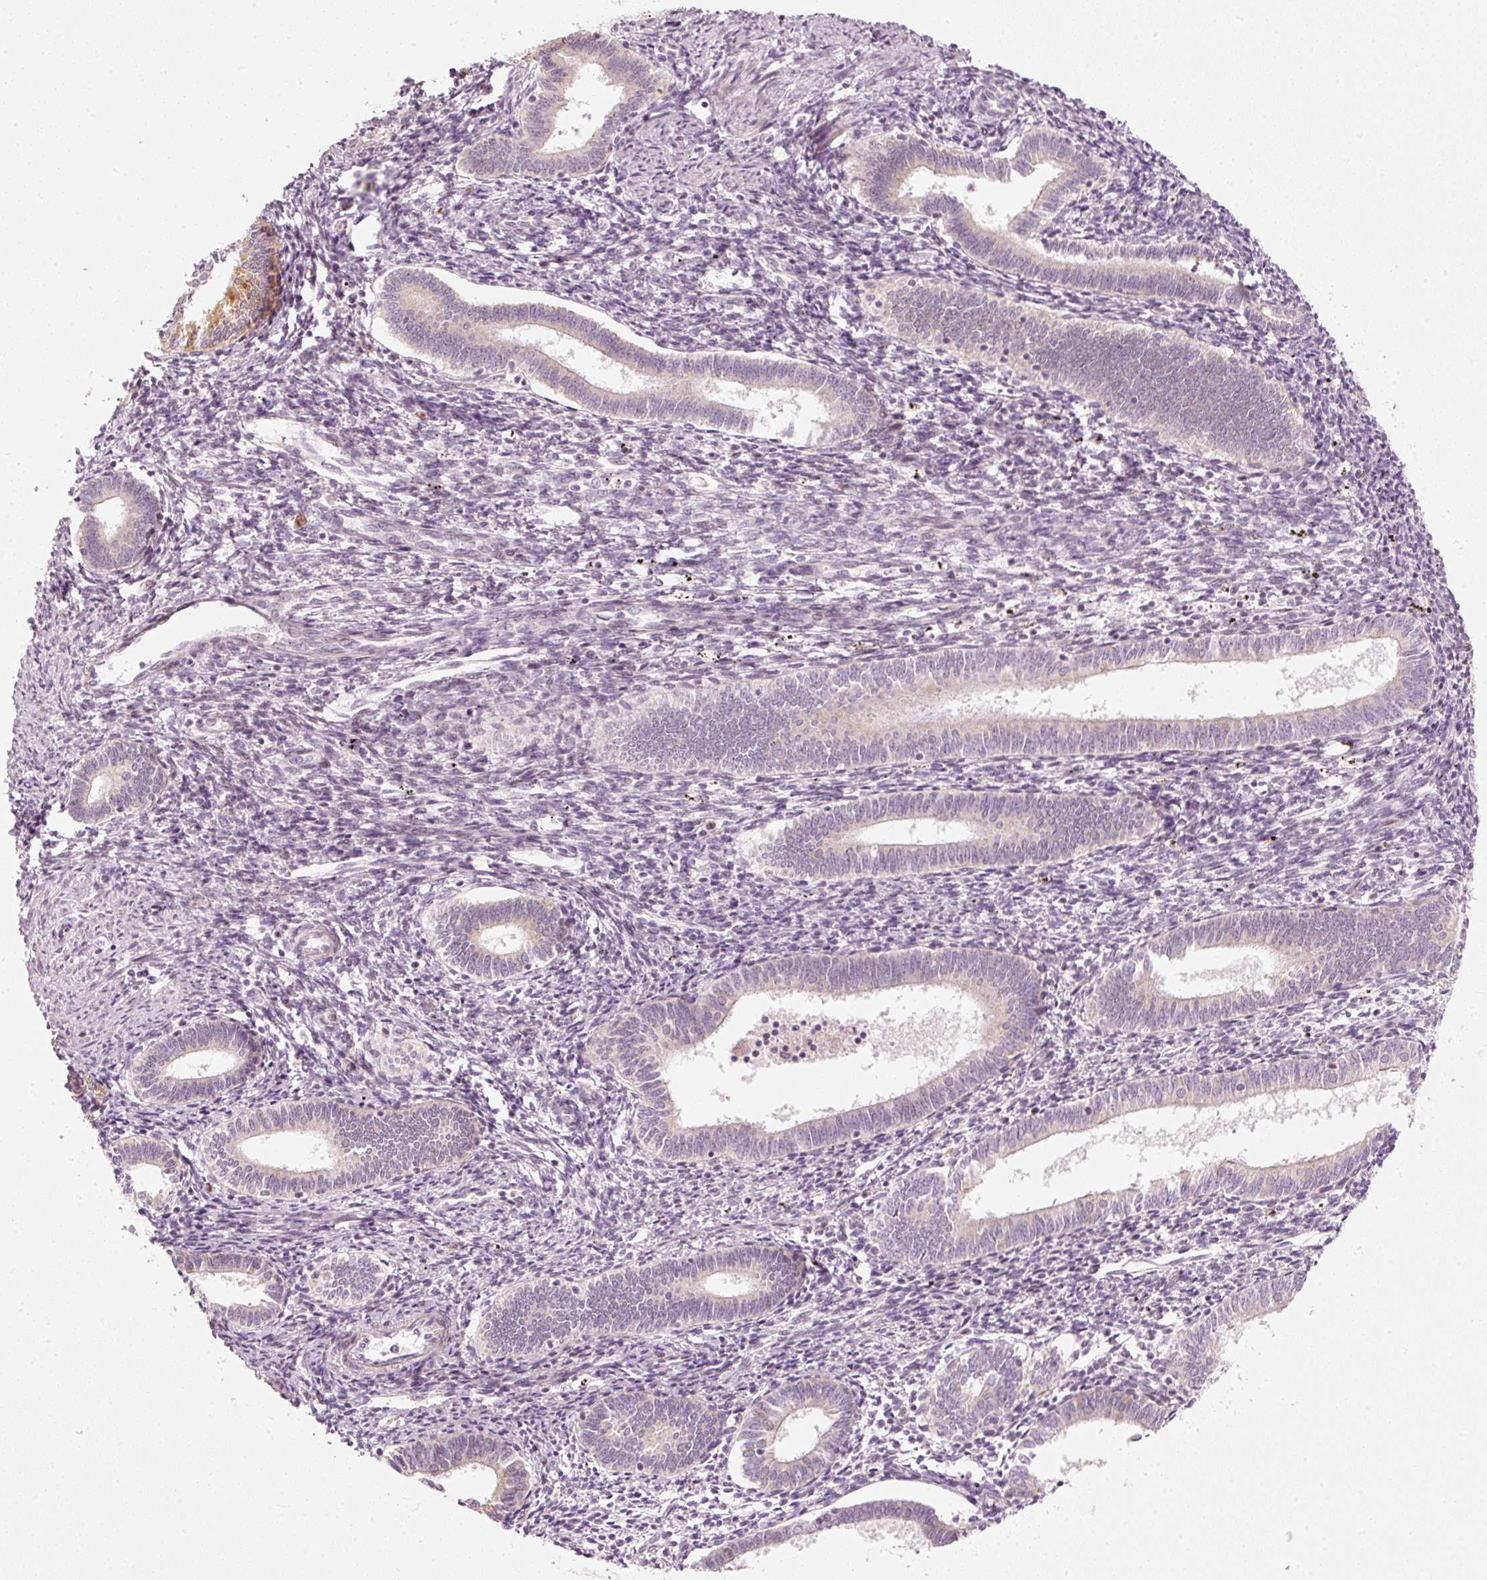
{"staining": {"intensity": "negative", "quantity": "none", "location": "none"}, "tissue": "endometrium", "cell_type": "Cells in endometrial stroma", "image_type": "normal", "snomed": [{"axis": "morphology", "description": "Normal tissue, NOS"}, {"axis": "topography", "description": "Endometrium"}], "caption": "Cells in endometrial stroma show no significant protein positivity in unremarkable endometrium.", "gene": "SLC20A1", "patient": {"sex": "female", "age": 41}}